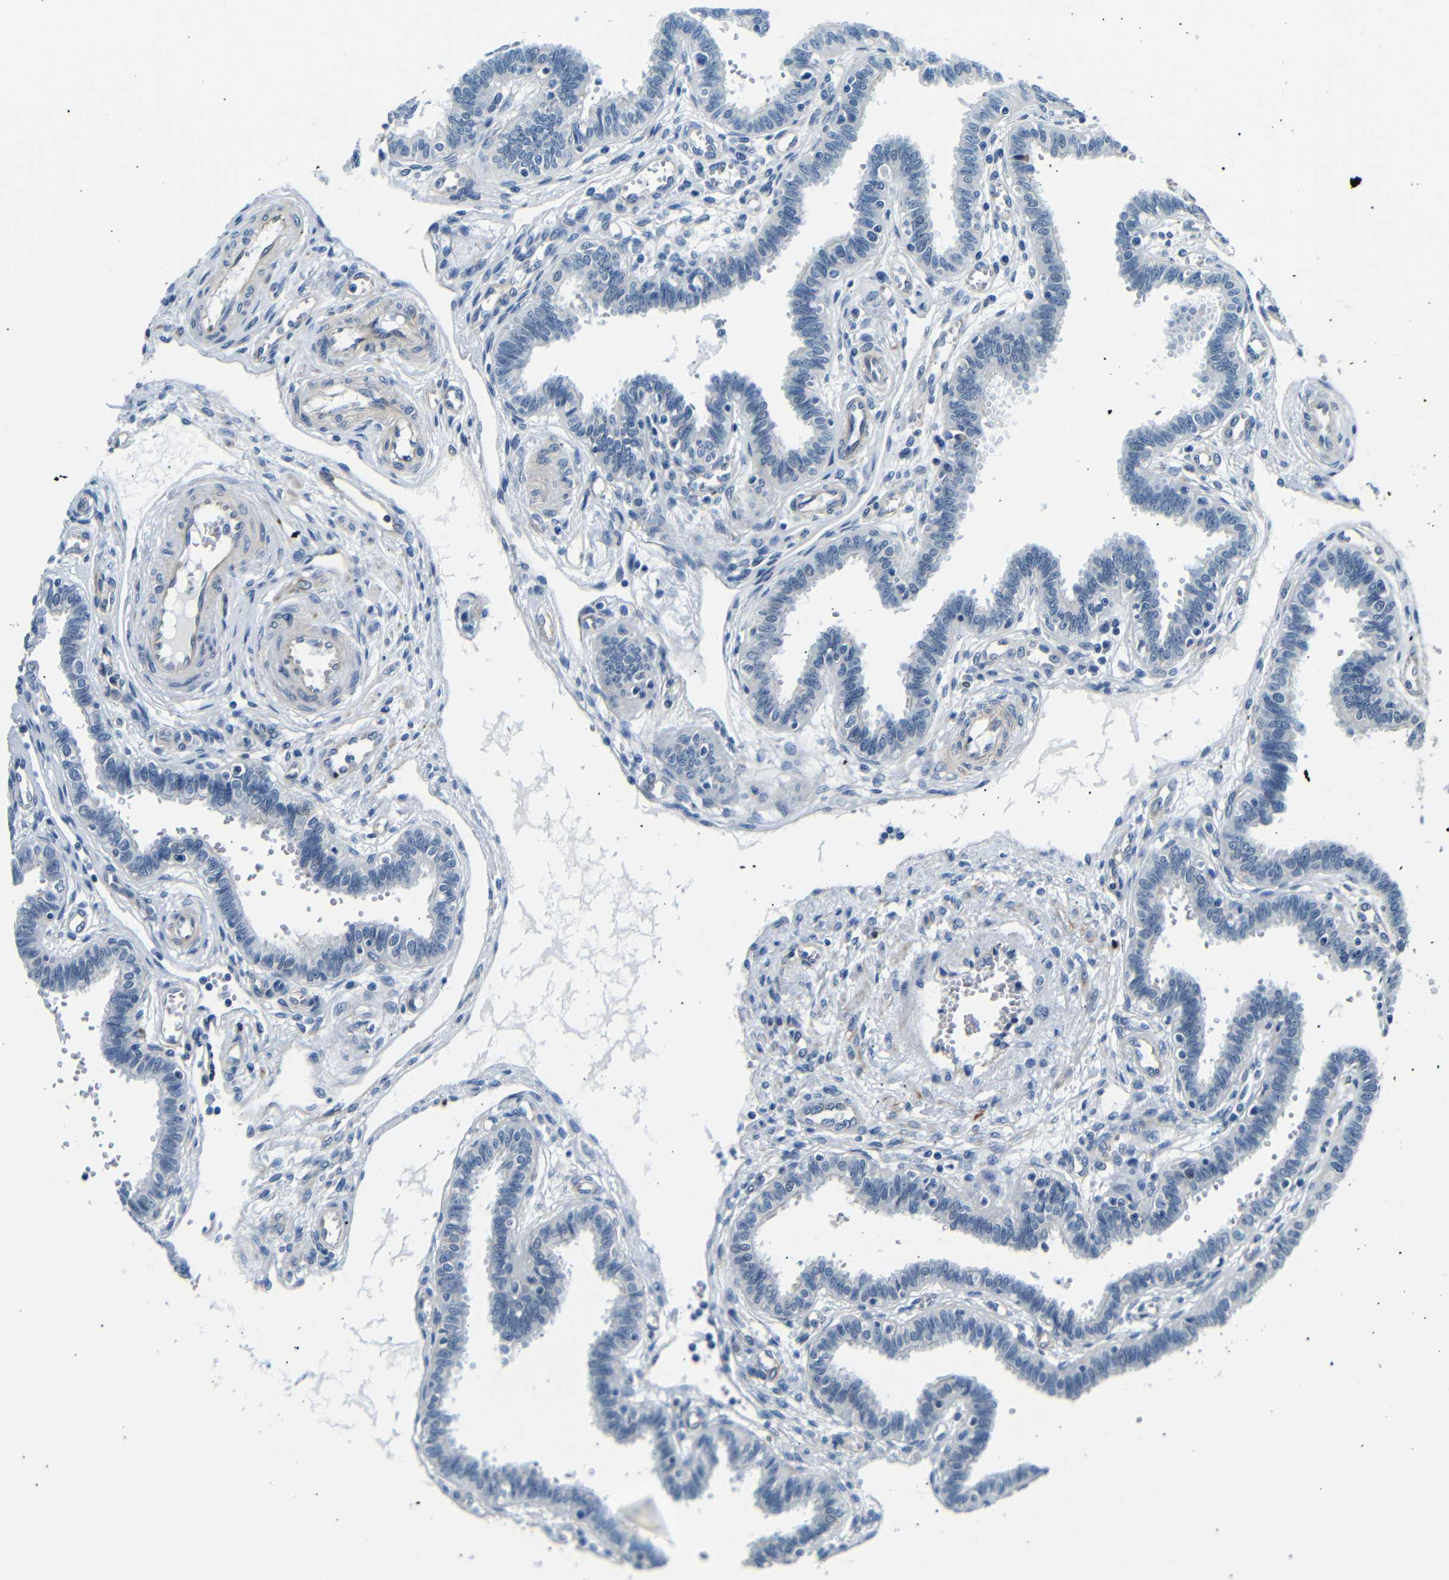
{"staining": {"intensity": "negative", "quantity": "none", "location": "none"}, "tissue": "fallopian tube", "cell_type": "Glandular cells", "image_type": "normal", "snomed": [{"axis": "morphology", "description": "Normal tissue, NOS"}, {"axis": "topography", "description": "Fallopian tube"}], "caption": "High magnification brightfield microscopy of benign fallopian tube stained with DAB (brown) and counterstained with hematoxylin (blue): glandular cells show no significant expression. (Stains: DAB immunohistochemistry (IHC) with hematoxylin counter stain, Microscopy: brightfield microscopy at high magnification).", "gene": "TAFA1", "patient": {"sex": "female", "age": 32}}